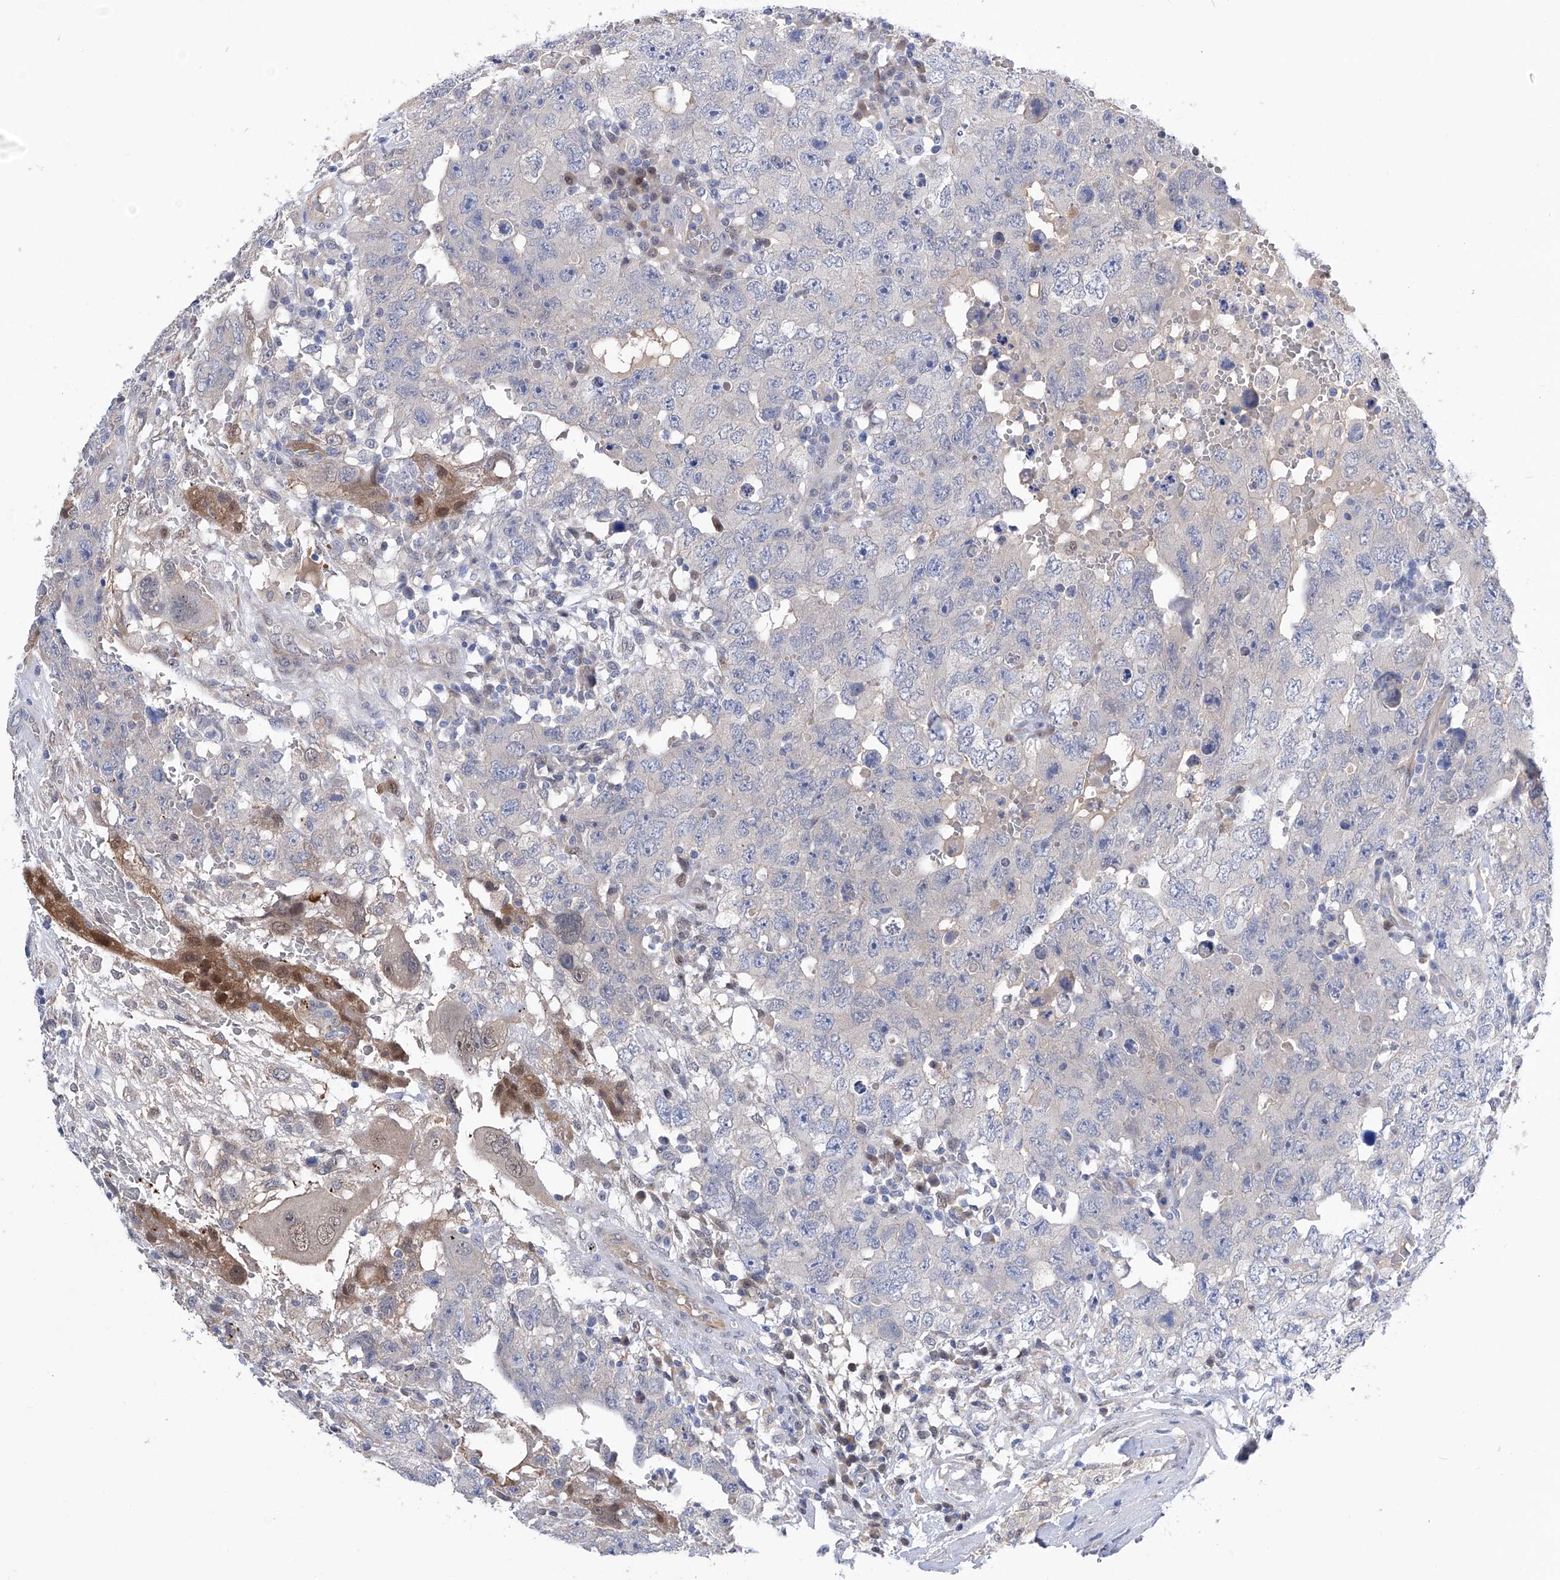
{"staining": {"intensity": "negative", "quantity": "none", "location": "none"}, "tissue": "testis cancer", "cell_type": "Tumor cells", "image_type": "cancer", "snomed": [{"axis": "morphology", "description": "Carcinoma, Embryonal, NOS"}, {"axis": "topography", "description": "Testis"}], "caption": "The immunohistochemistry image has no significant staining in tumor cells of embryonal carcinoma (testis) tissue.", "gene": "PGM3", "patient": {"sex": "male", "age": 26}}